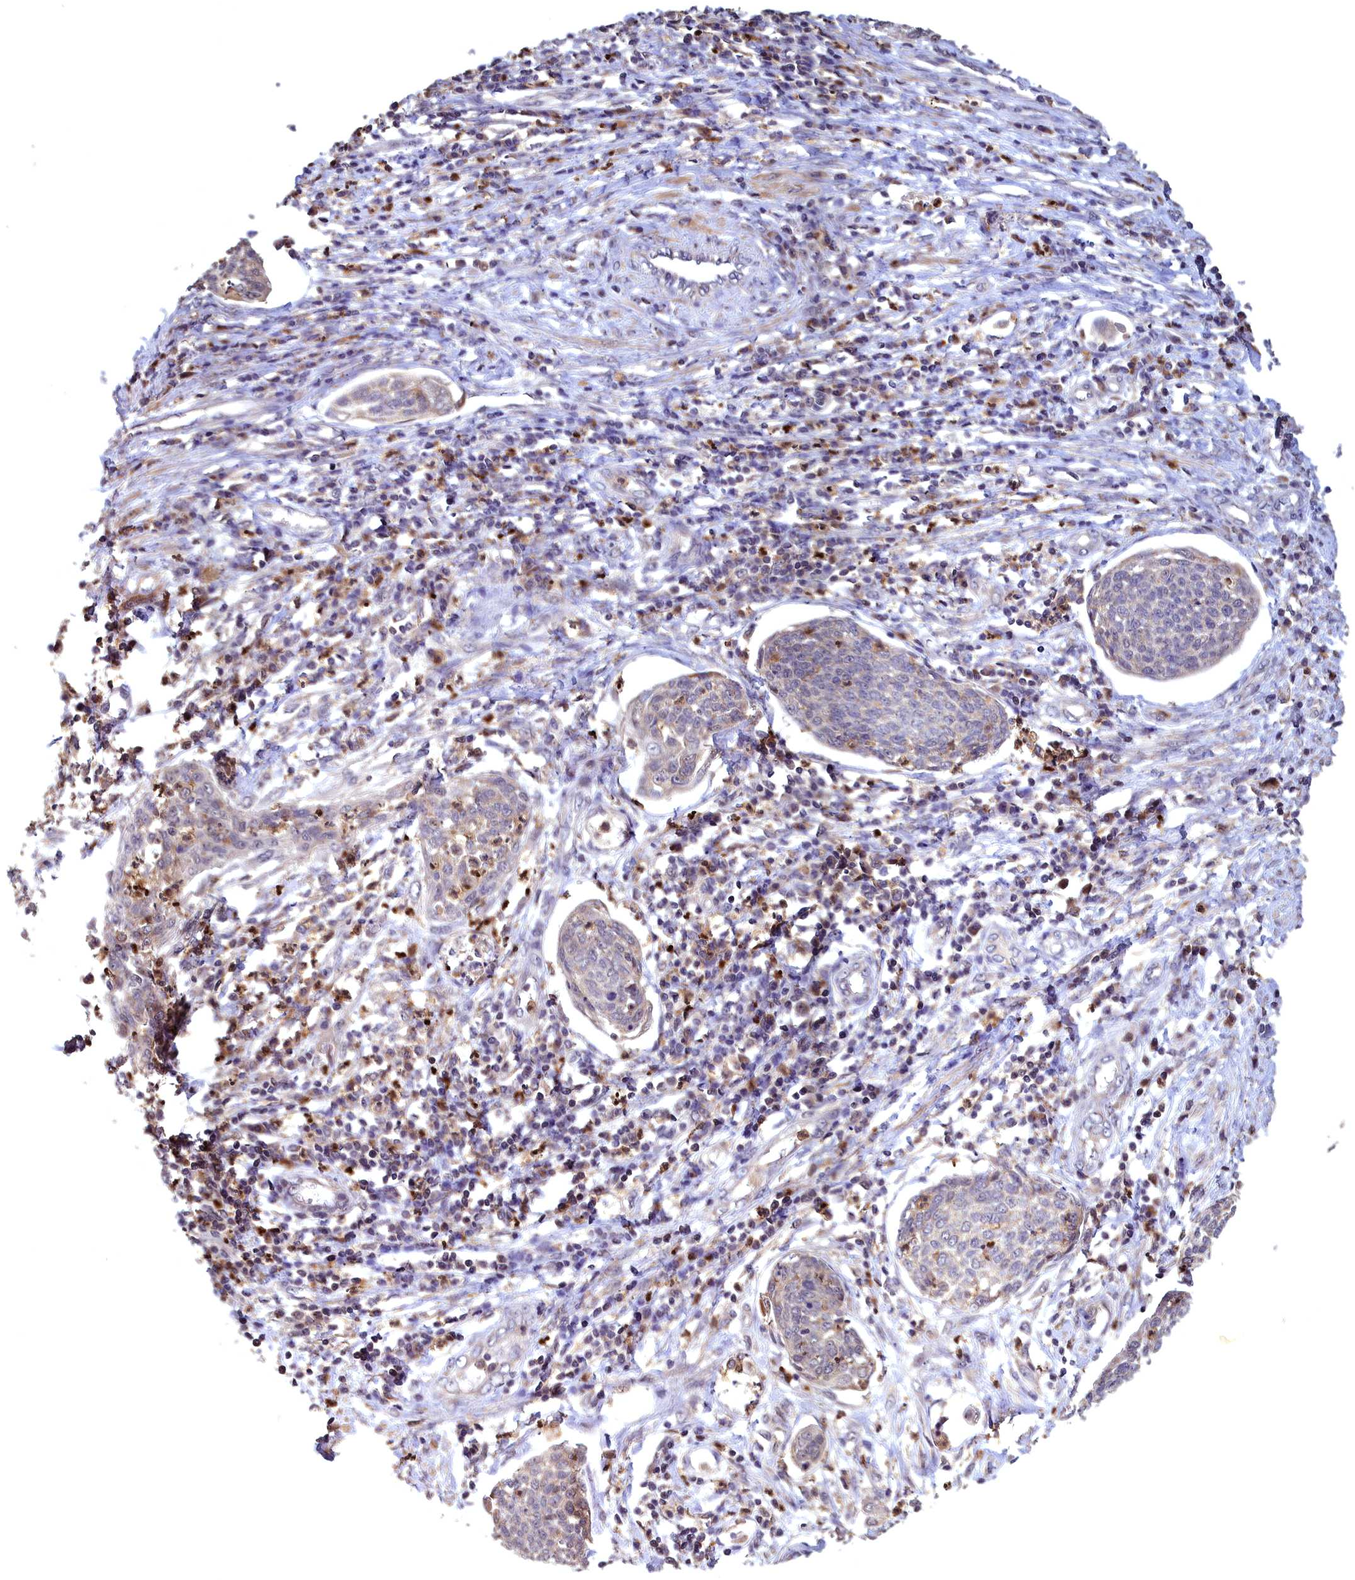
{"staining": {"intensity": "weak", "quantity": "<25%", "location": "cytoplasmic/membranous"}, "tissue": "cervical cancer", "cell_type": "Tumor cells", "image_type": "cancer", "snomed": [{"axis": "morphology", "description": "Squamous cell carcinoma, NOS"}, {"axis": "topography", "description": "Cervix"}], "caption": "A histopathology image of human squamous cell carcinoma (cervical) is negative for staining in tumor cells.", "gene": "EPB41L4B", "patient": {"sex": "female", "age": 34}}